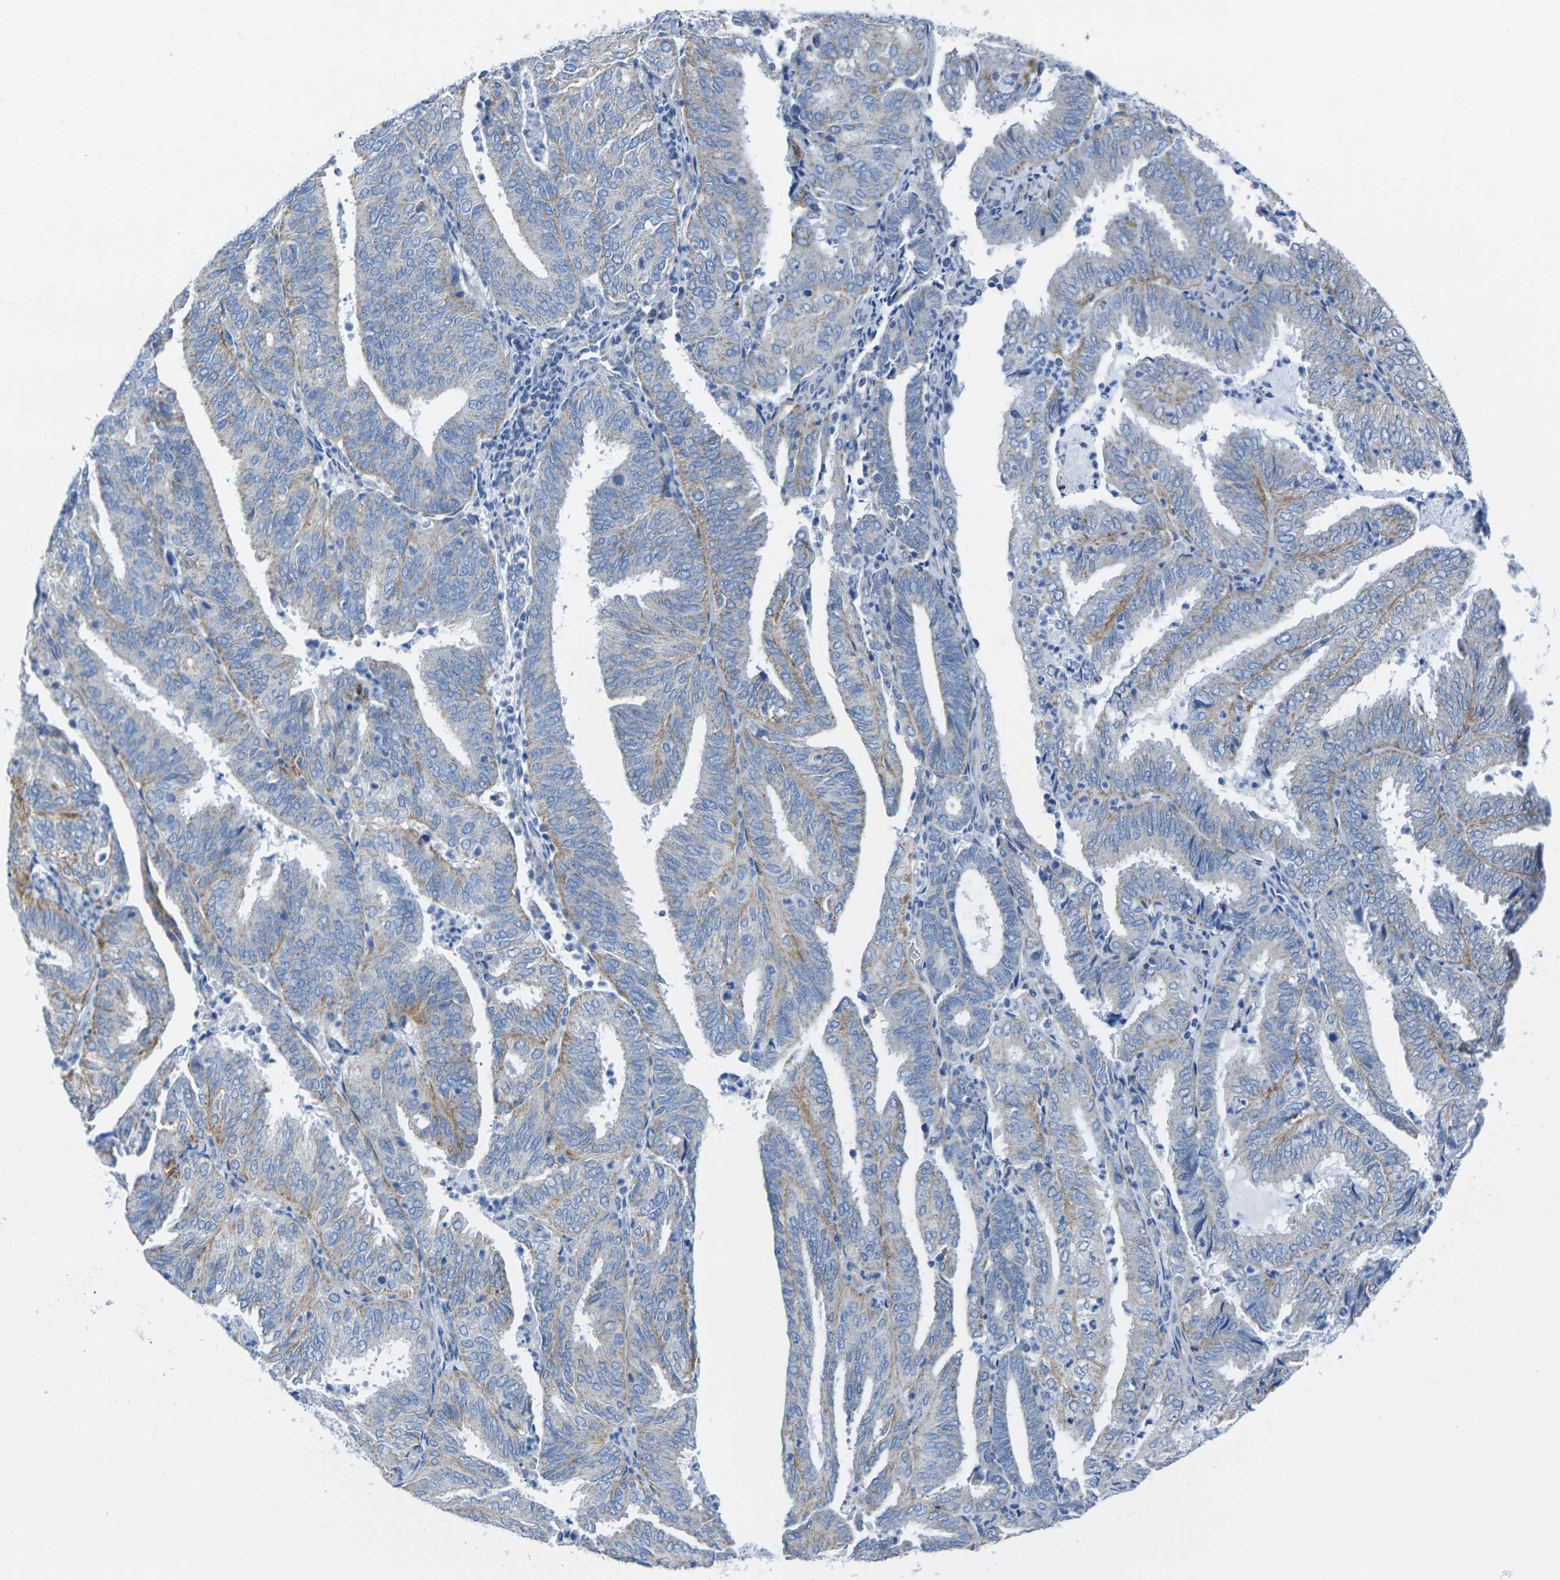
{"staining": {"intensity": "moderate", "quantity": "25%-75%", "location": "cytoplasmic/membranous"}, "tissue": "endometrial cancer", "cell_type": "Tumor cells", "image_type": "cancer", "snomed": [{"axis": "morphology", "description": "Adenocarcinoma, NOS"}, {"axis": "topography", "description": "Uterus"}], "caption": "Immunohistochemistry (IHC) image of human adenocarcinoma (endometrial) stained for a protein (brown), which exhibits medium levels of moderate cytoplasmic/membranous staining in about 25%-75% of tumor cells.", "gene": "TMEM204", "patient": {"sex": "female", "age": 60}}